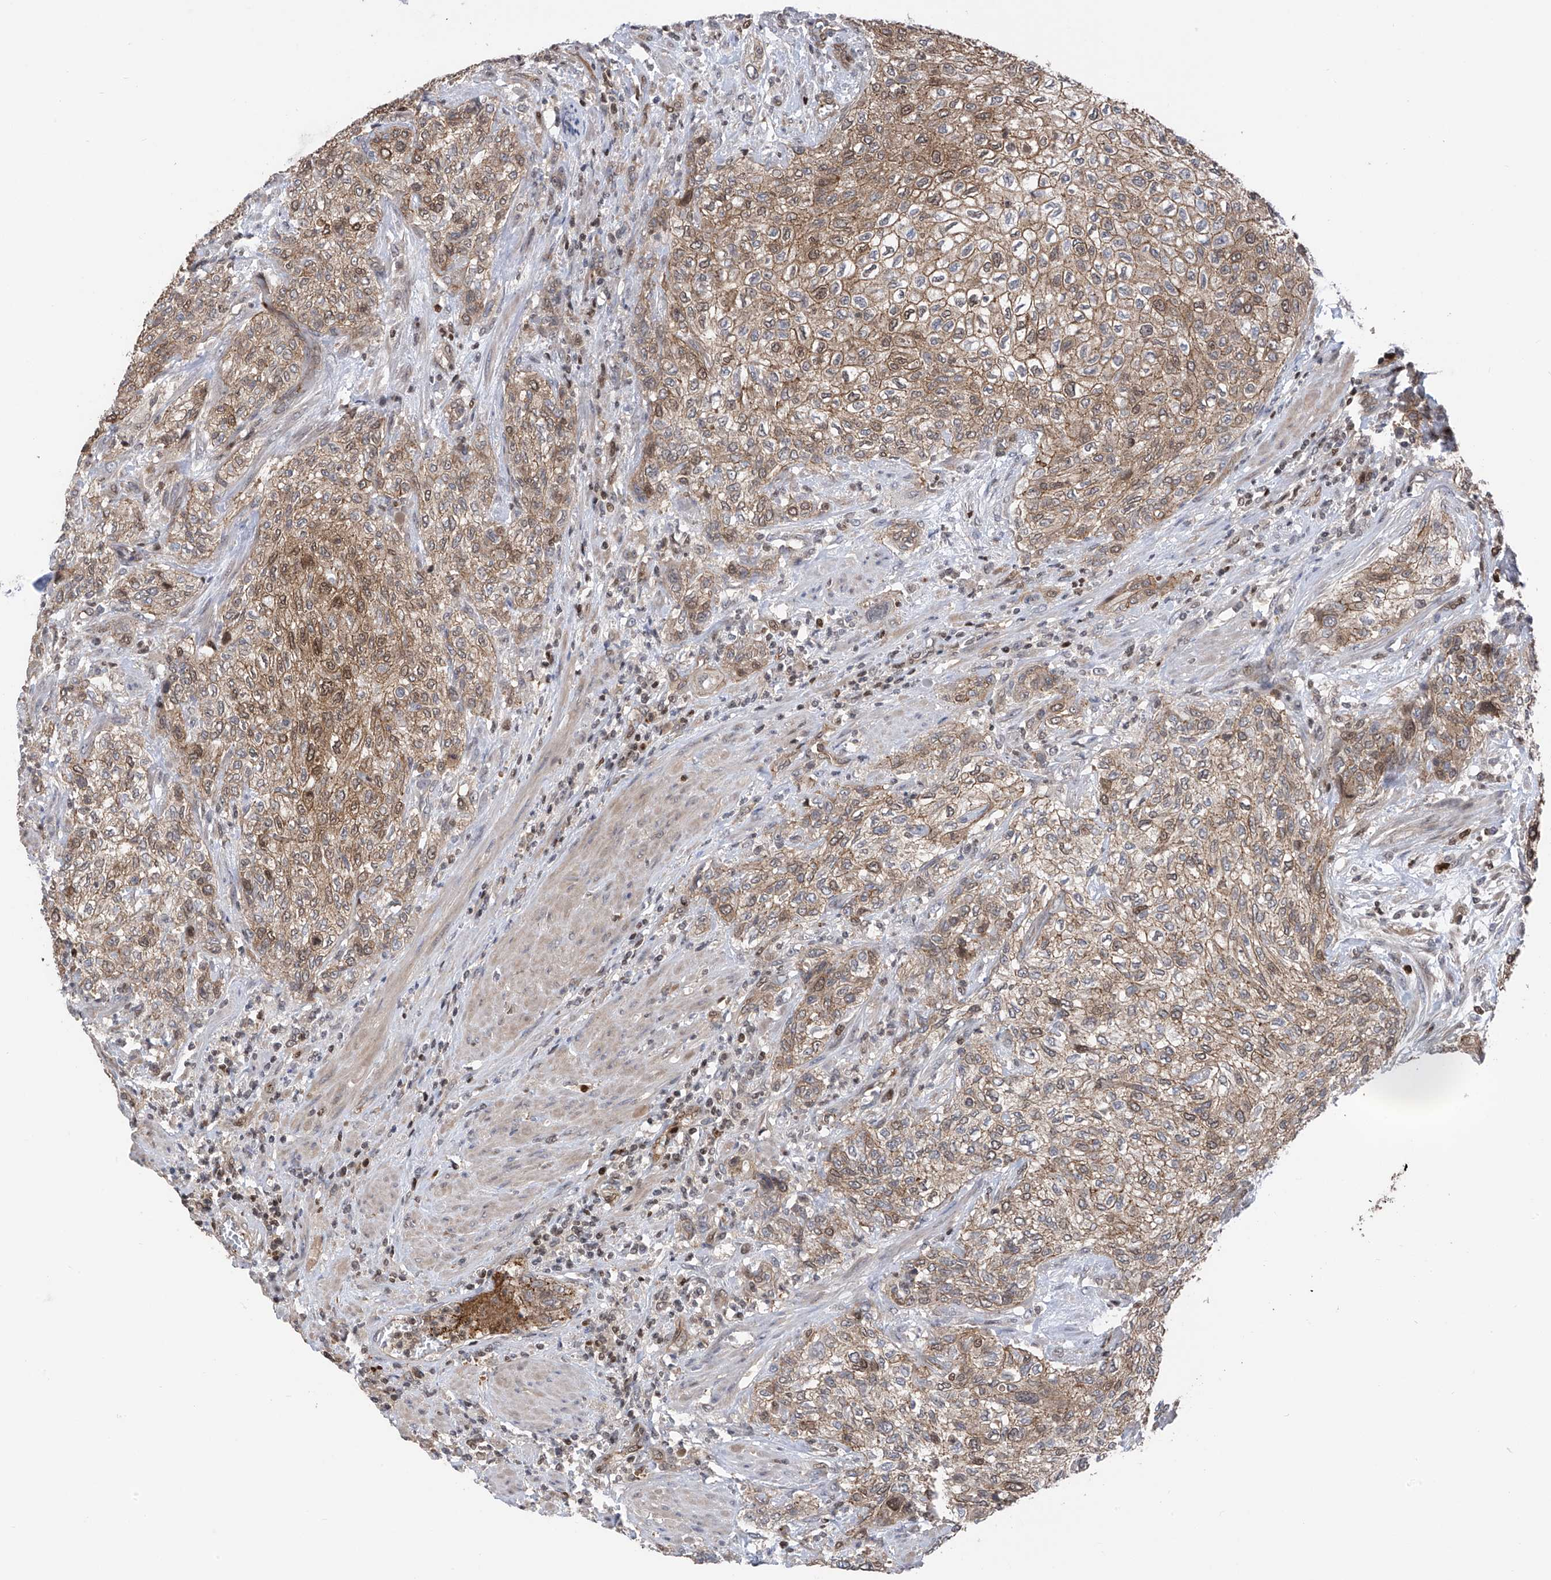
{"staining": {"intensity": "moderate", "quantity": "25%-75%", "location": "cytoplasmic/membranous,nuclear"}, "tissue": "urothelial cancer", "cell_type": "Tumor cells", "image_type": "cancer", "snomed": [{"axis": "morphology", "description": "Urothelial carcinoma, High grade"}, {"axis": "topography", "description": "Urinary bladder"}], "caption": "A brown stain highlights moderate cytoplasmic/membranous and nuclear expression of a protein in human high-grade urothelial carcinoma tumor cells.", "gene": "DNAJC9", "patient": {"sex": "male", "age": 35}}